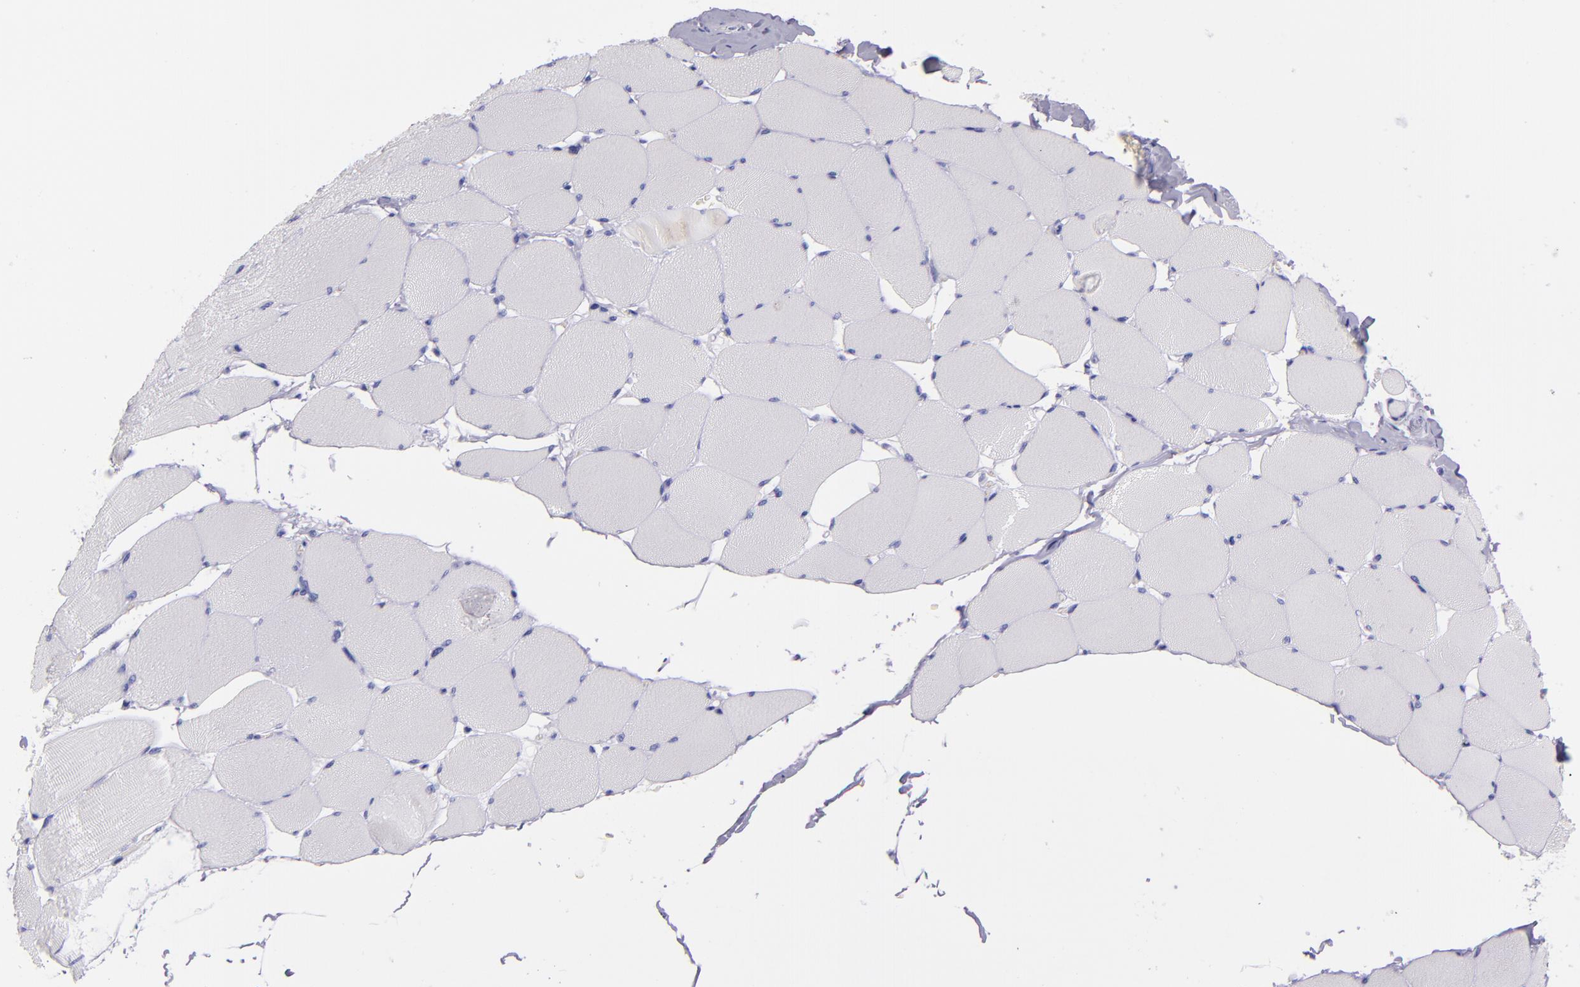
{"staining": {"intensity": "negative", "quantity": "none", "location": "none"}, "tissue": "skeletal muscle", "cell_type": "Myocytes", "image_type": "normal", "snomed": [{"axis": "morphology", "description": "Normal tissue, NOS"}, {"axis": "topography", "description": "Skeletal muscle"}], "caption": "A micrograph of skeletal muscle stained for a protein reveals no brown staining in myocytes.", "gene": "SFTPB", "patient": {"sex": "male", "age": 62}}